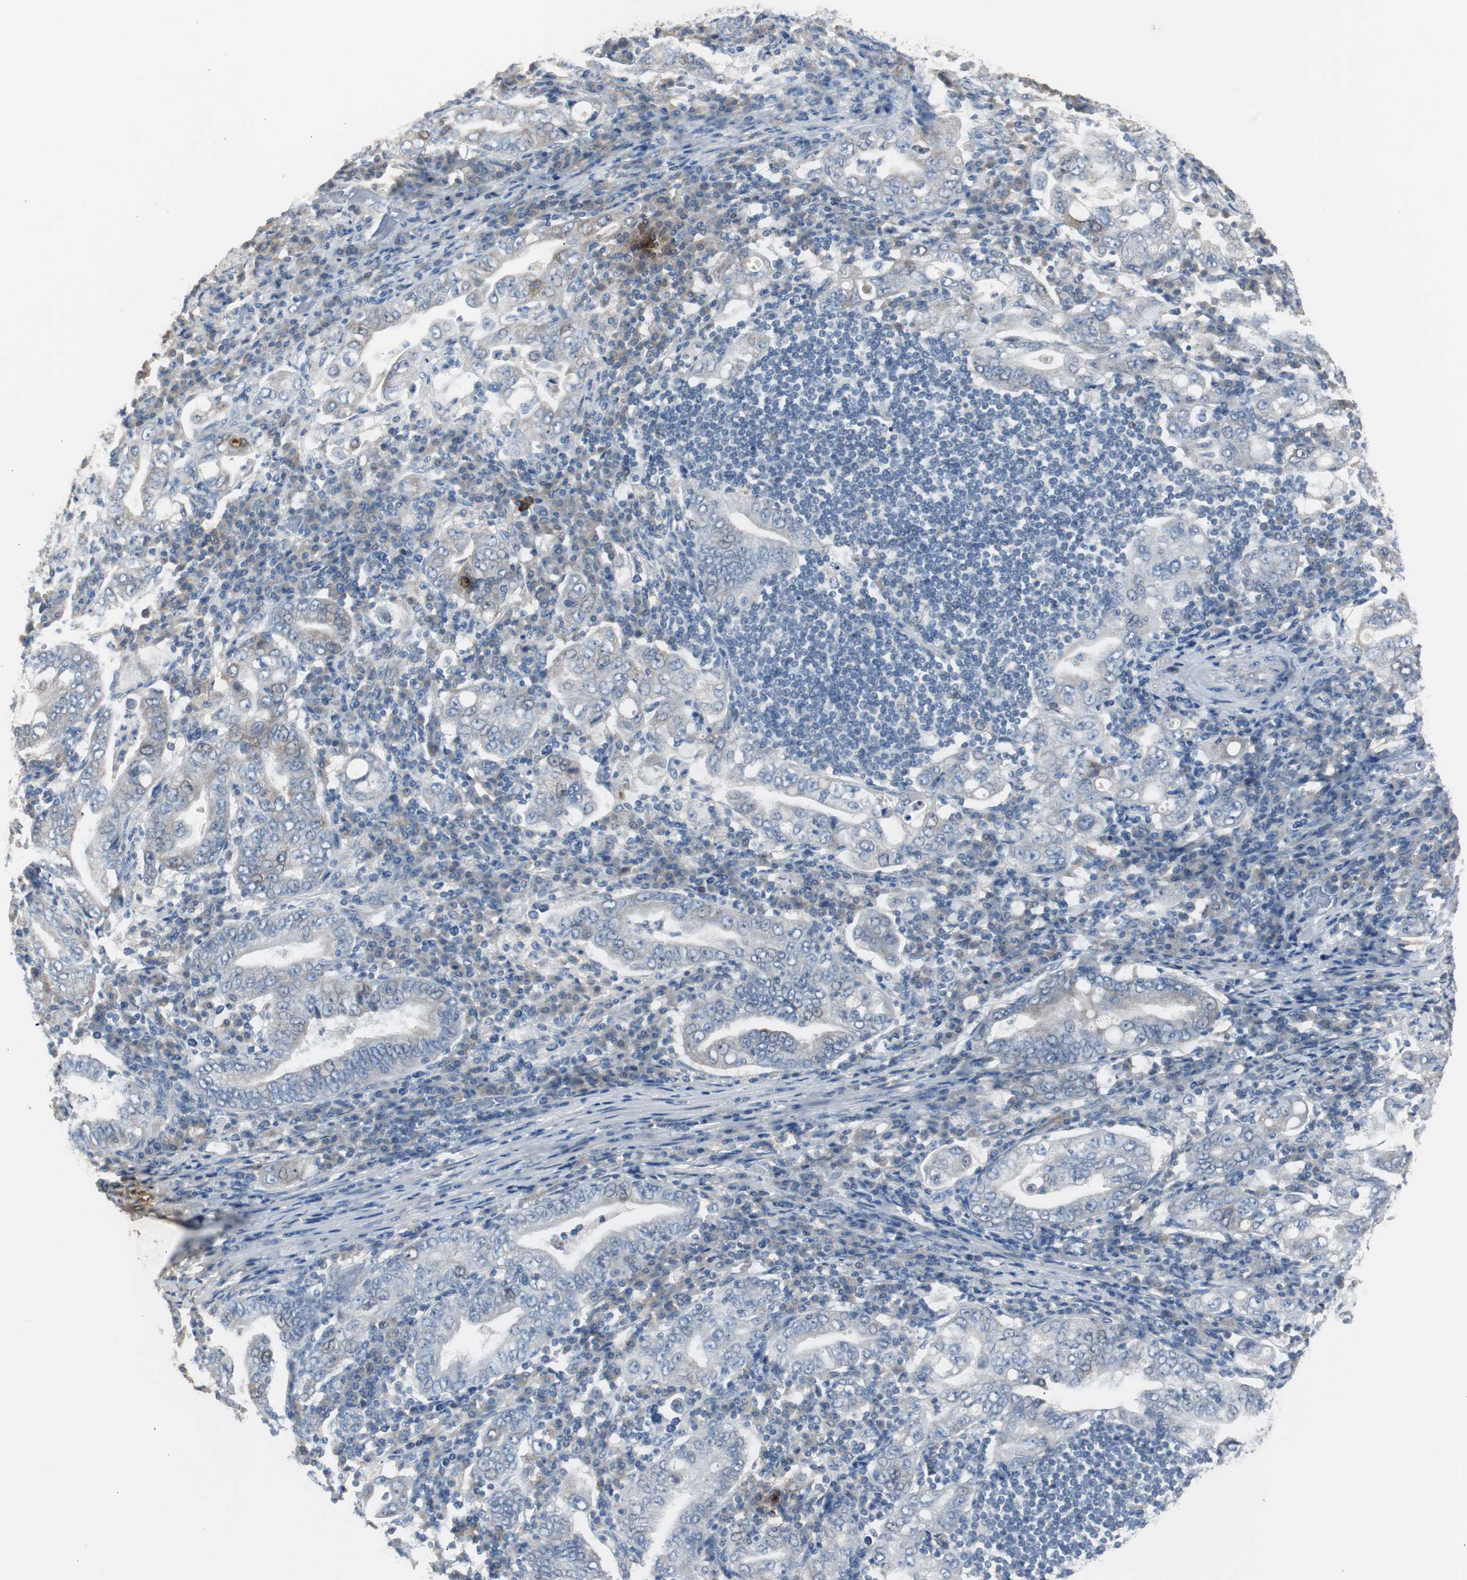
{"staining": {"intensity": "negative", "quantity": "none", "location": "none"}, "tissue": "stomach cancer", "cell_type": "Tumor cells", "image_type": "cancer", "snomed": [{"axis": "morphology", "description": "Normal tissue, NOS"}, {"axis": "morphology", "description": "Adenocarcinoma, NOS"}, {"axis": "topography", "description": "Esophagus"}, {"axis": "topography", "description": "Stomach, upper"}, {"axis": "topography", "description": "Peripheral nerve tissue"}], "caption": "Photomicrograph shows no significant protein positivity in tumor cells of stomach cancer.", "gene": "TK1", "patient": {"sex": "male", "age": 62}}